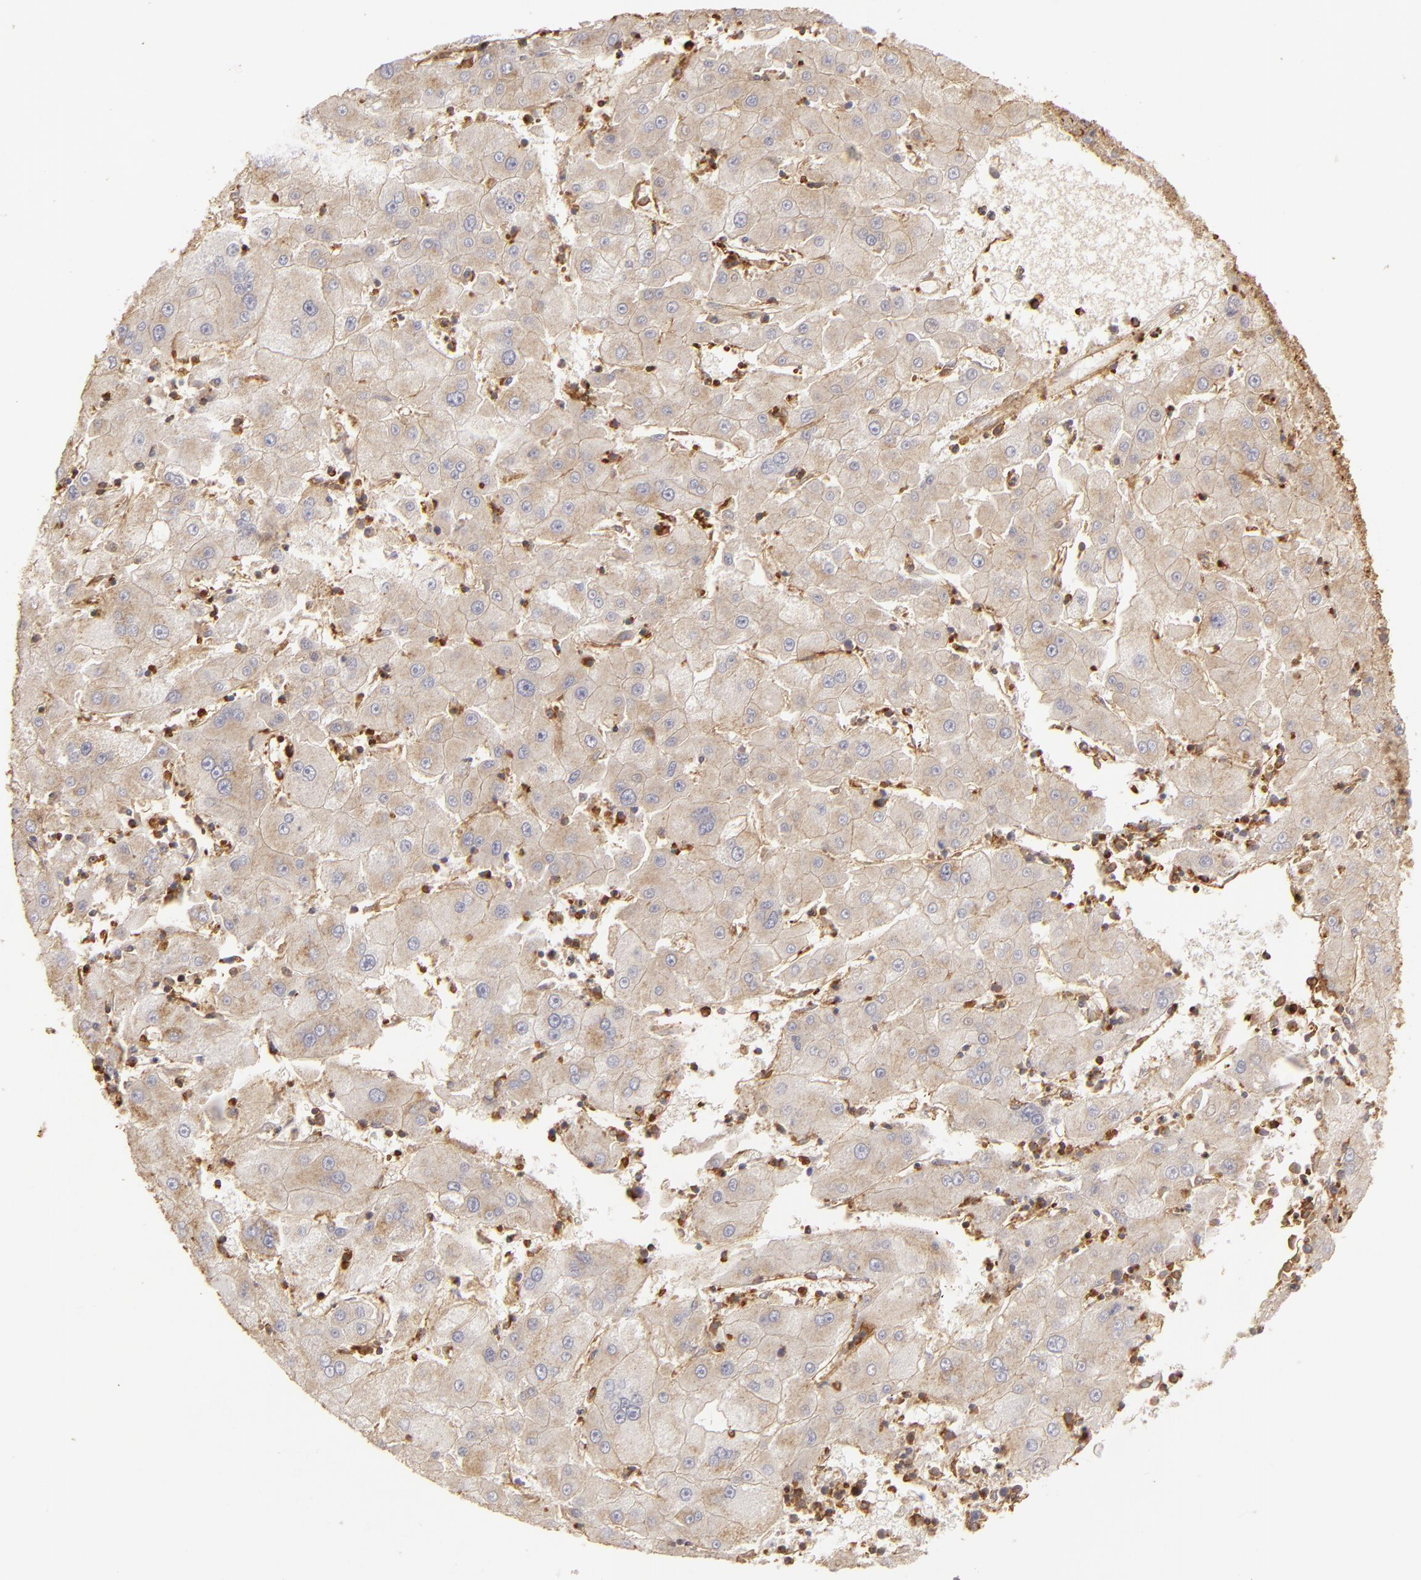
{"staining": {"intensity": "weak", "quantity": ">75%", "location": "cytoplasmic/membranous"}, "tissue": "liver cancer", "cell_type": "Tumor cells", "image_type": "cancer", "snomed": [{"axis": "morphology", "description": "Carcinoma, Hepatocellular, NOS"}, {"axis": "topography", "description": "Liver"}], "caption": "Human hepatocellular carcinoma (liver) stained for a protein (brown) reveals weak cytoplasmic/membranous positive positivity in about >75% of tumor cells.", "gene": "ACTB", "patient": {"sex": "male", "age": 72}}